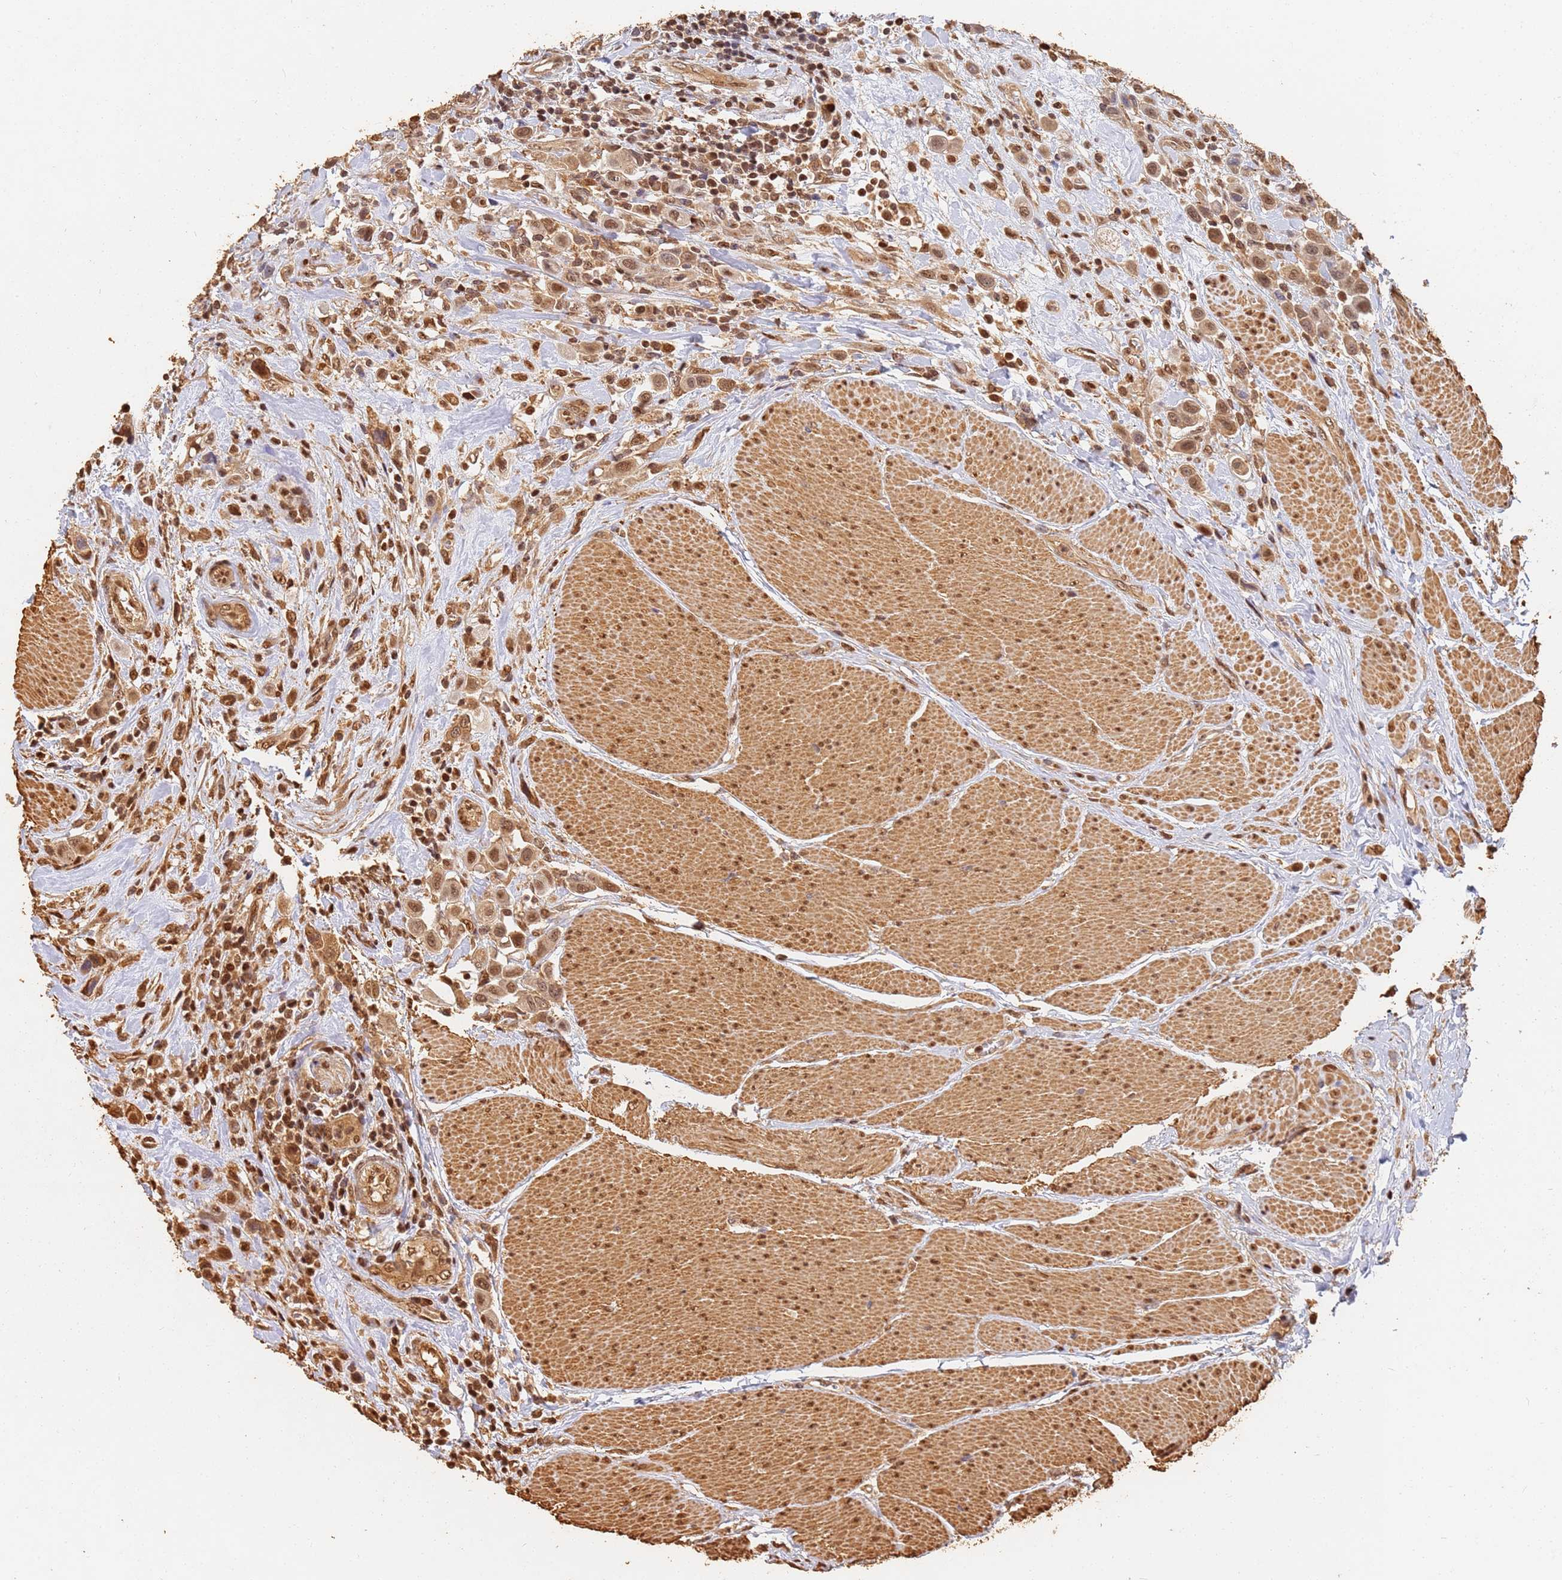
{"staining": {"intensity": "moderate", "quantity": ">75%", "location": "cytoplasmic/membranous,nuclear"}, "tissue": "urothelial cancer", "cell_type": "Tumor cells", "image_type": "cancer", "snomed": [{"axis": "morphology", "description": "Urothelial carcinoma, High grade"}, {"axis": "topography", "description": "Urinary bladder"}], "caption": "Protein expression analysis of urothelial carcinoma (high-grade) exhibits moderate cytoplasmic/membranous and nuclear staining in approximately >75% of tumor cells.", "gene": "JAK2", "patient": {"sex": "male", "age": 50}}